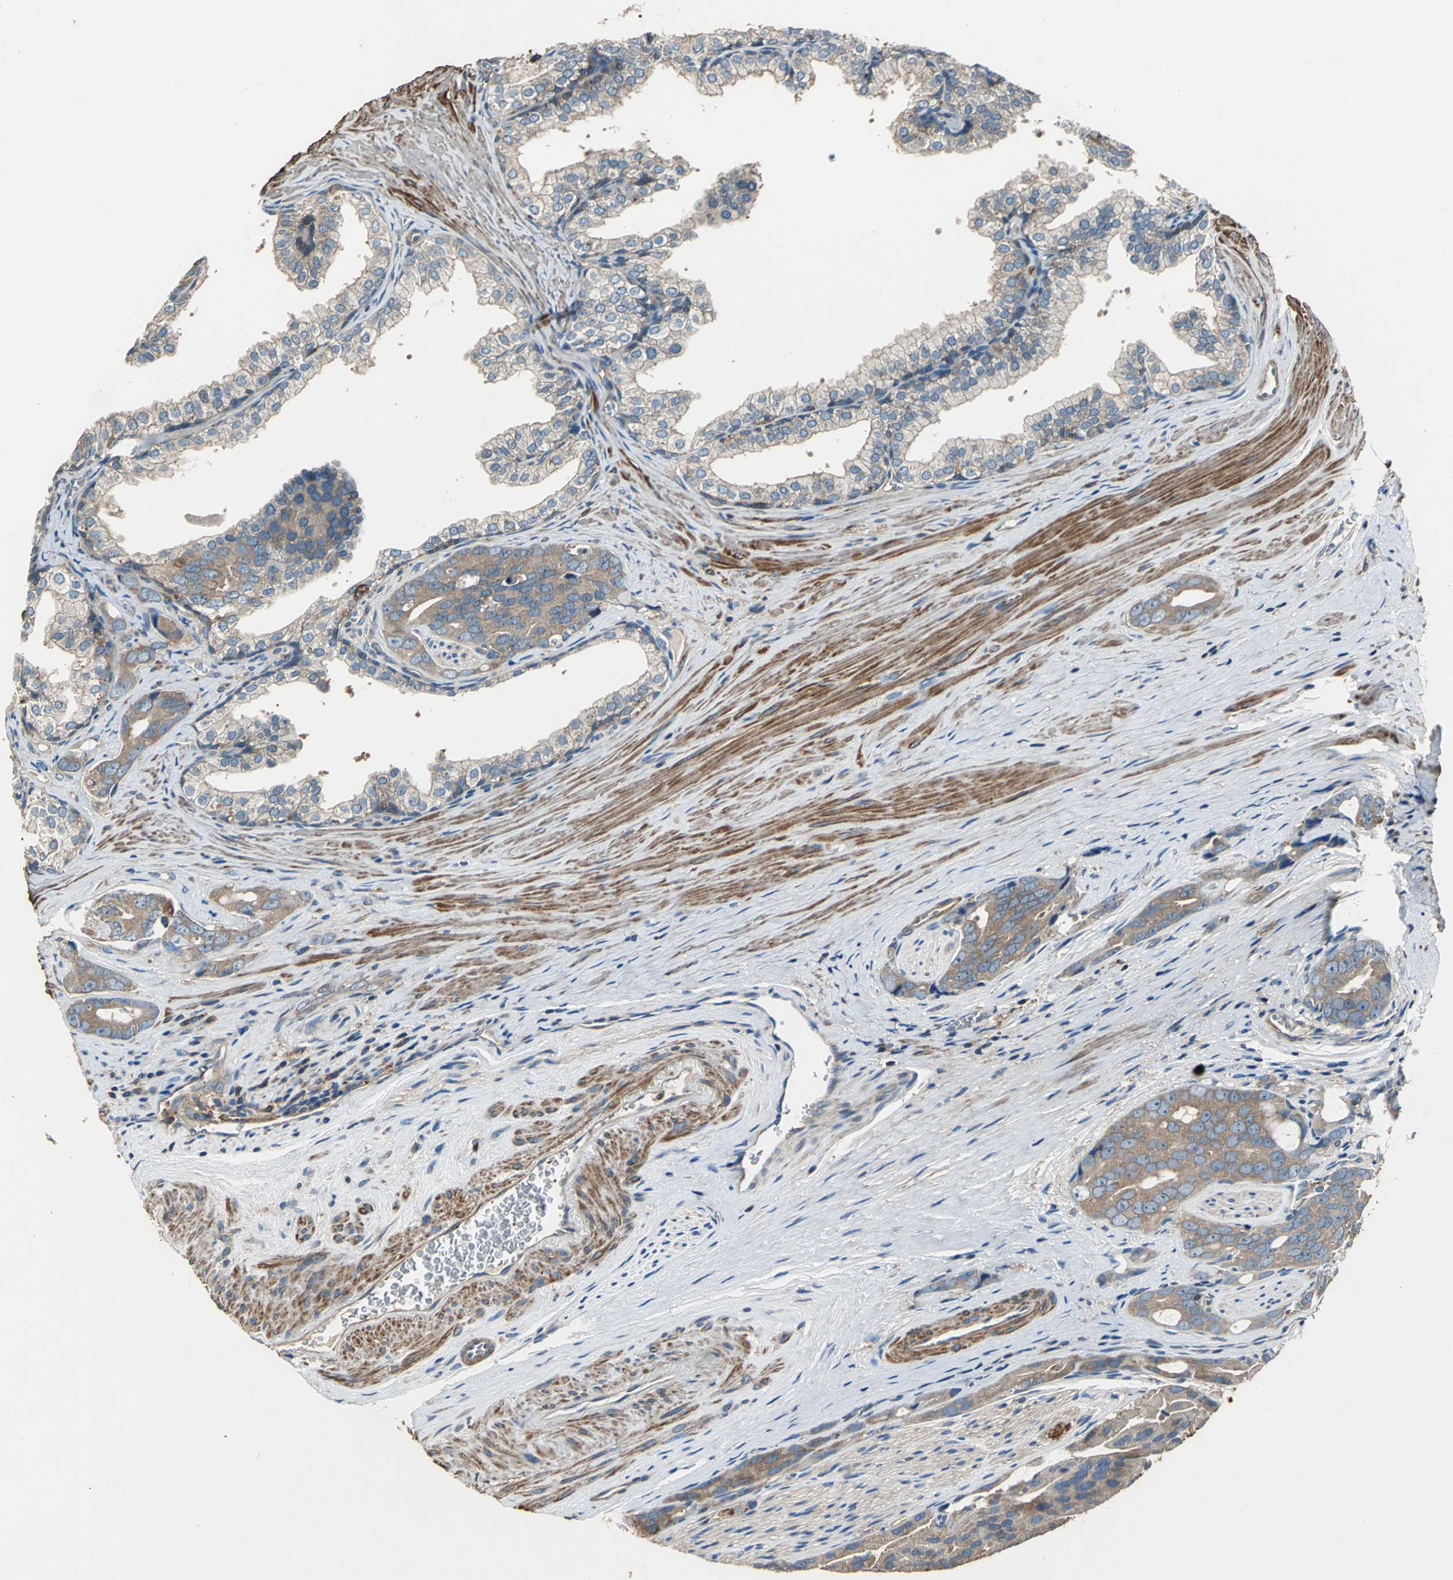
{"staining": {"intensity": "moderate", "quantity": ">75%", "location": "cytoplasmic/membranous"}, "tissue": "prostate cancer", "cell_type": "Tumor cells", "image_type": "cancer", "snomed": [{"axis": "morphology", "description": "Adenocarcinoma, Medium grade"}, {"axis": "topography", "description": "Prostate"}], "caption": "A medium amount of moderate cytoplasmic/membranous positivity is identified in about >75% of tumor cells in prostate medium-grade adenocarcinoma tissue. (Stains: DAB (3,3'-diaminobenzidine) in brown, nuclei in blue, Microscopy: brightfield microscopy at high magnification).", "gene": "PARVA", "patient": {"sex": "male", "age": 53}}